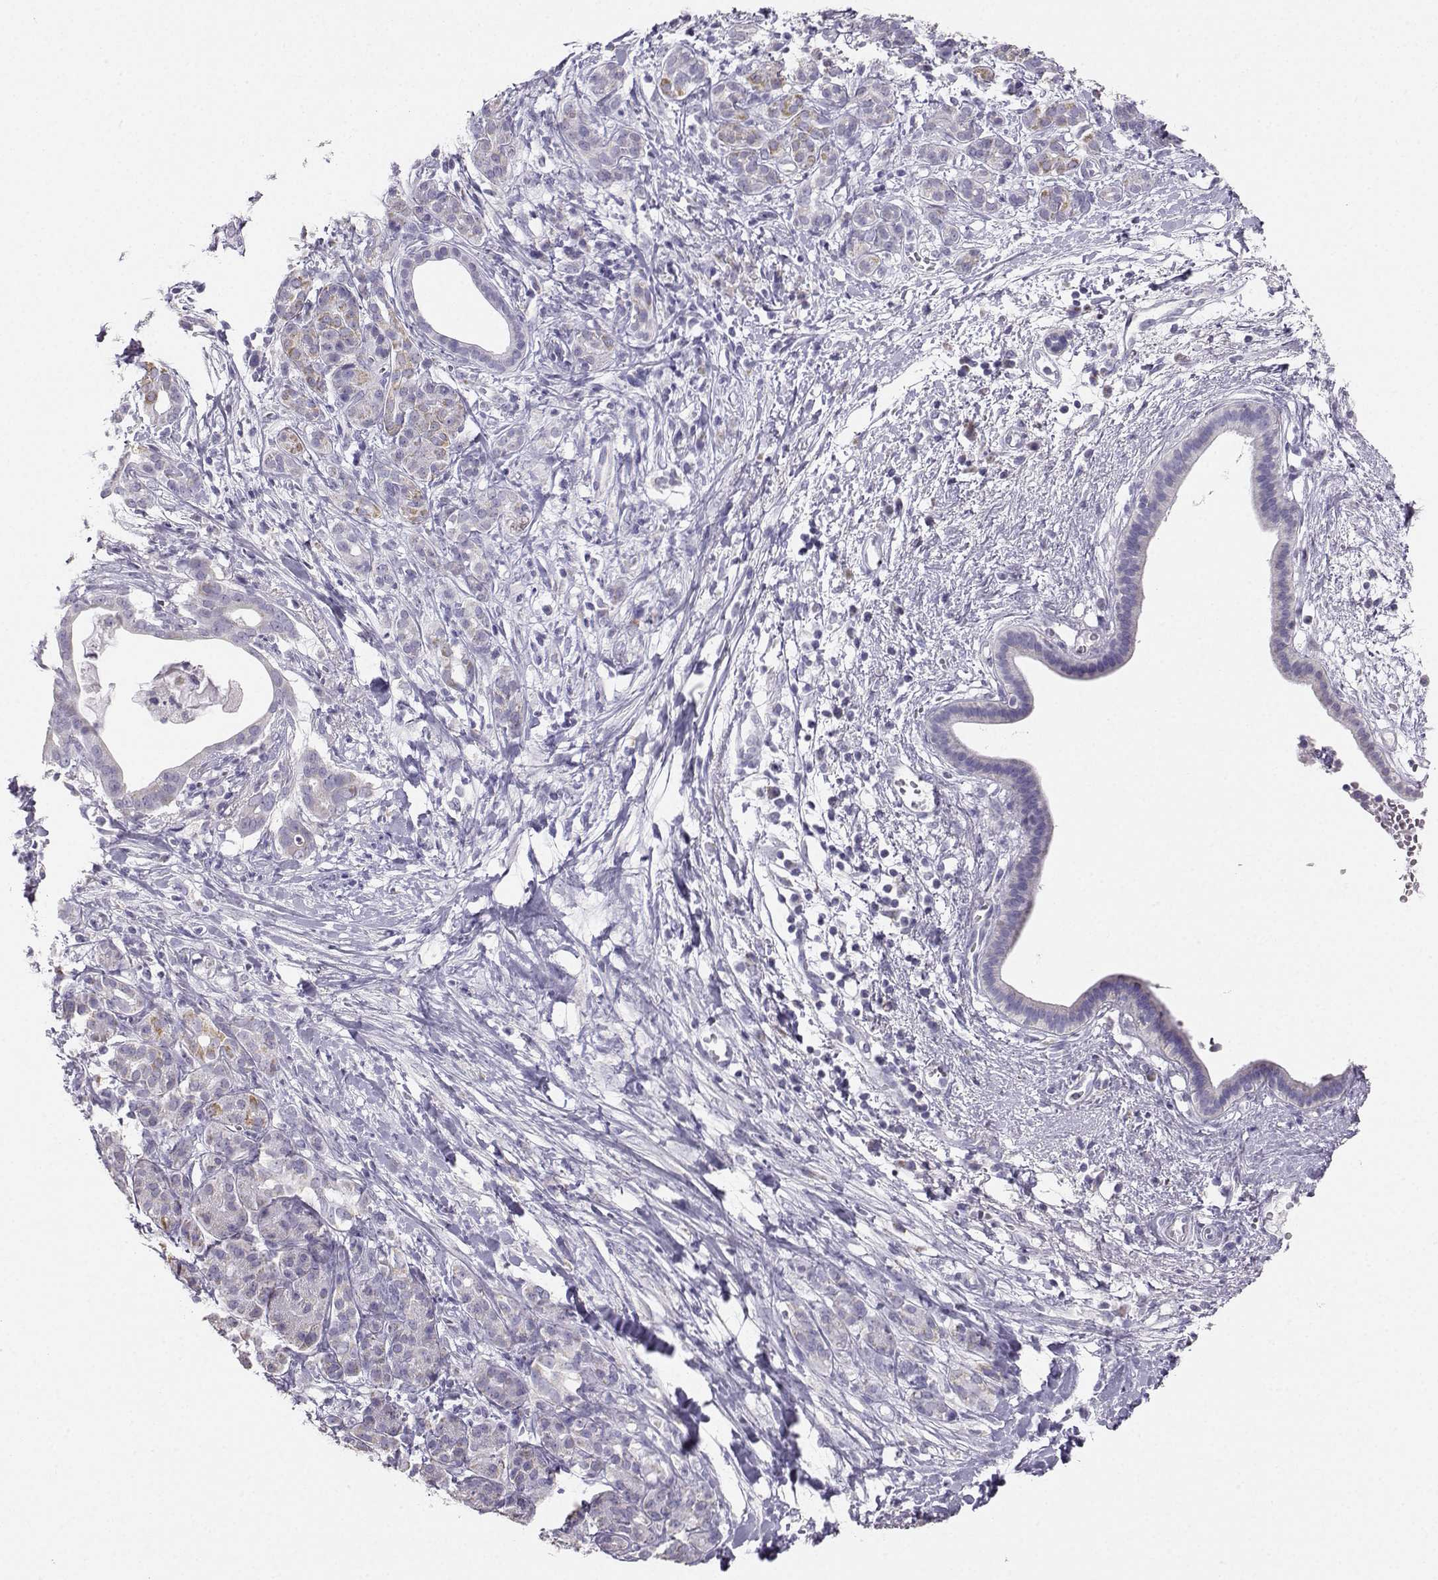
{"staining": {"intensity": "weak", "quantity": "<25%", "location": "cytoplasmic/membranous"}, "tissue": "pancreatic cancer", "cell_type": "Tumor cells", "image_type": "cancer", "snomed": [{"axis": "morphology", "description": "Adenocarcinoma, NOS"}, {"axis": "topography", "description": "Pancreas"}], "caption": "IHC photomicrograph of neoplastic tissue: human pancreatic adenocarcinoma stained with DAB (3,3'-diaminobenzidine) demonstrates no significant protein expression in tumor cells. (Stains: DAB (3,3'-diaminobenzidine) immunohistochemistry with hematoxylin counter stain, Microscopy: brightfield microscopy at high magnification).", "gene": "AVP", "patient": {"sex": "male", "age": 61}}